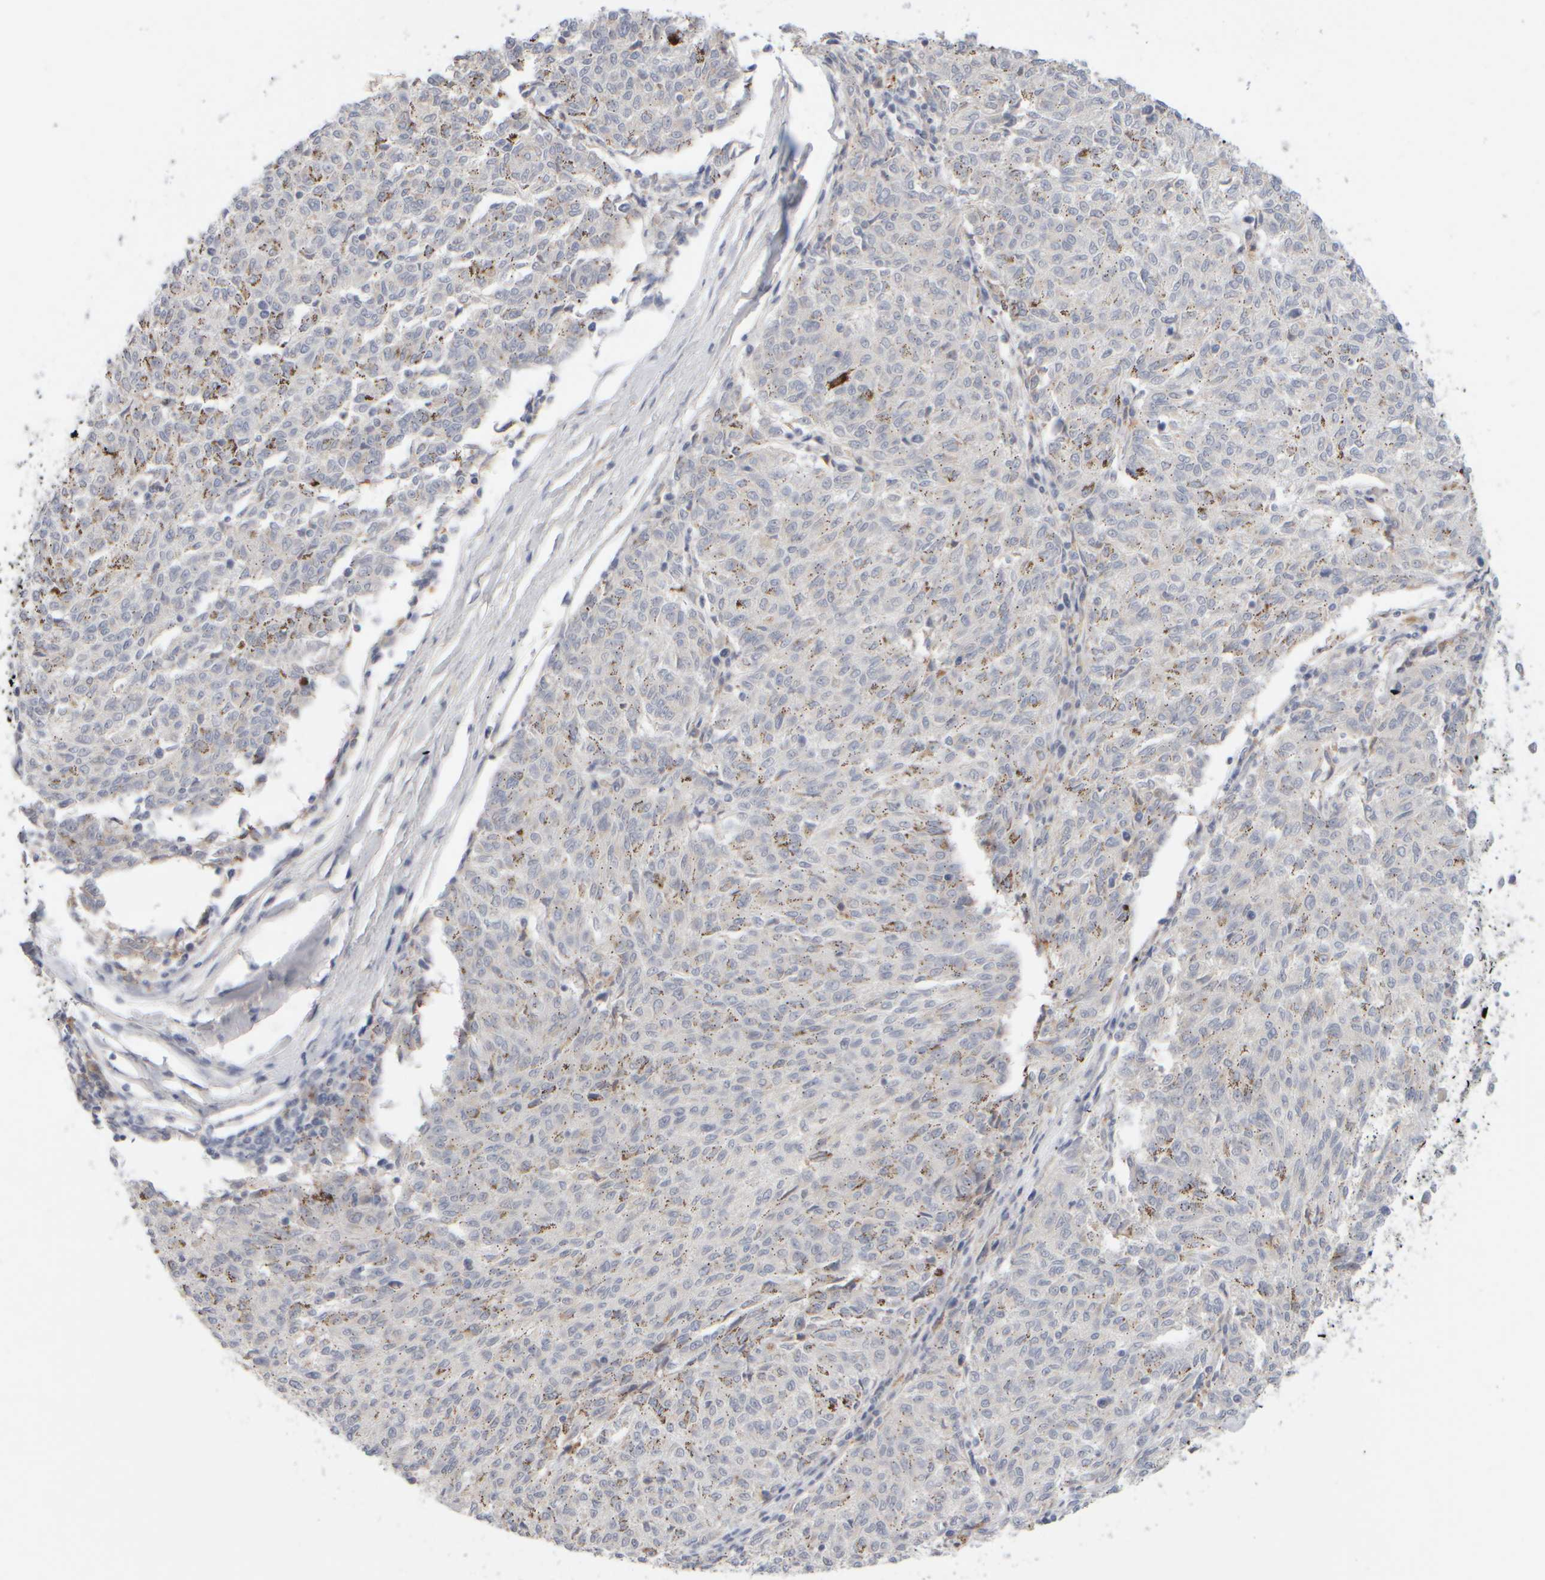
{"staining": {"intensity": "negative", "quantity": "none", "location": "none"}, "tissue": "melanoma", "cell_type": "Tumor cells", "image_type": "cancer", "snomed": [{"axis": "morphology", "description": "Malignant melanoma, NOS"}, {"axis": "topography", "description": "Skin"}], "caption": "Protein analysis of melanoma displays no significant positivity in tumor cells.", "gene": "ZNF112", "patient": {"sex": "female", "age": 72}}